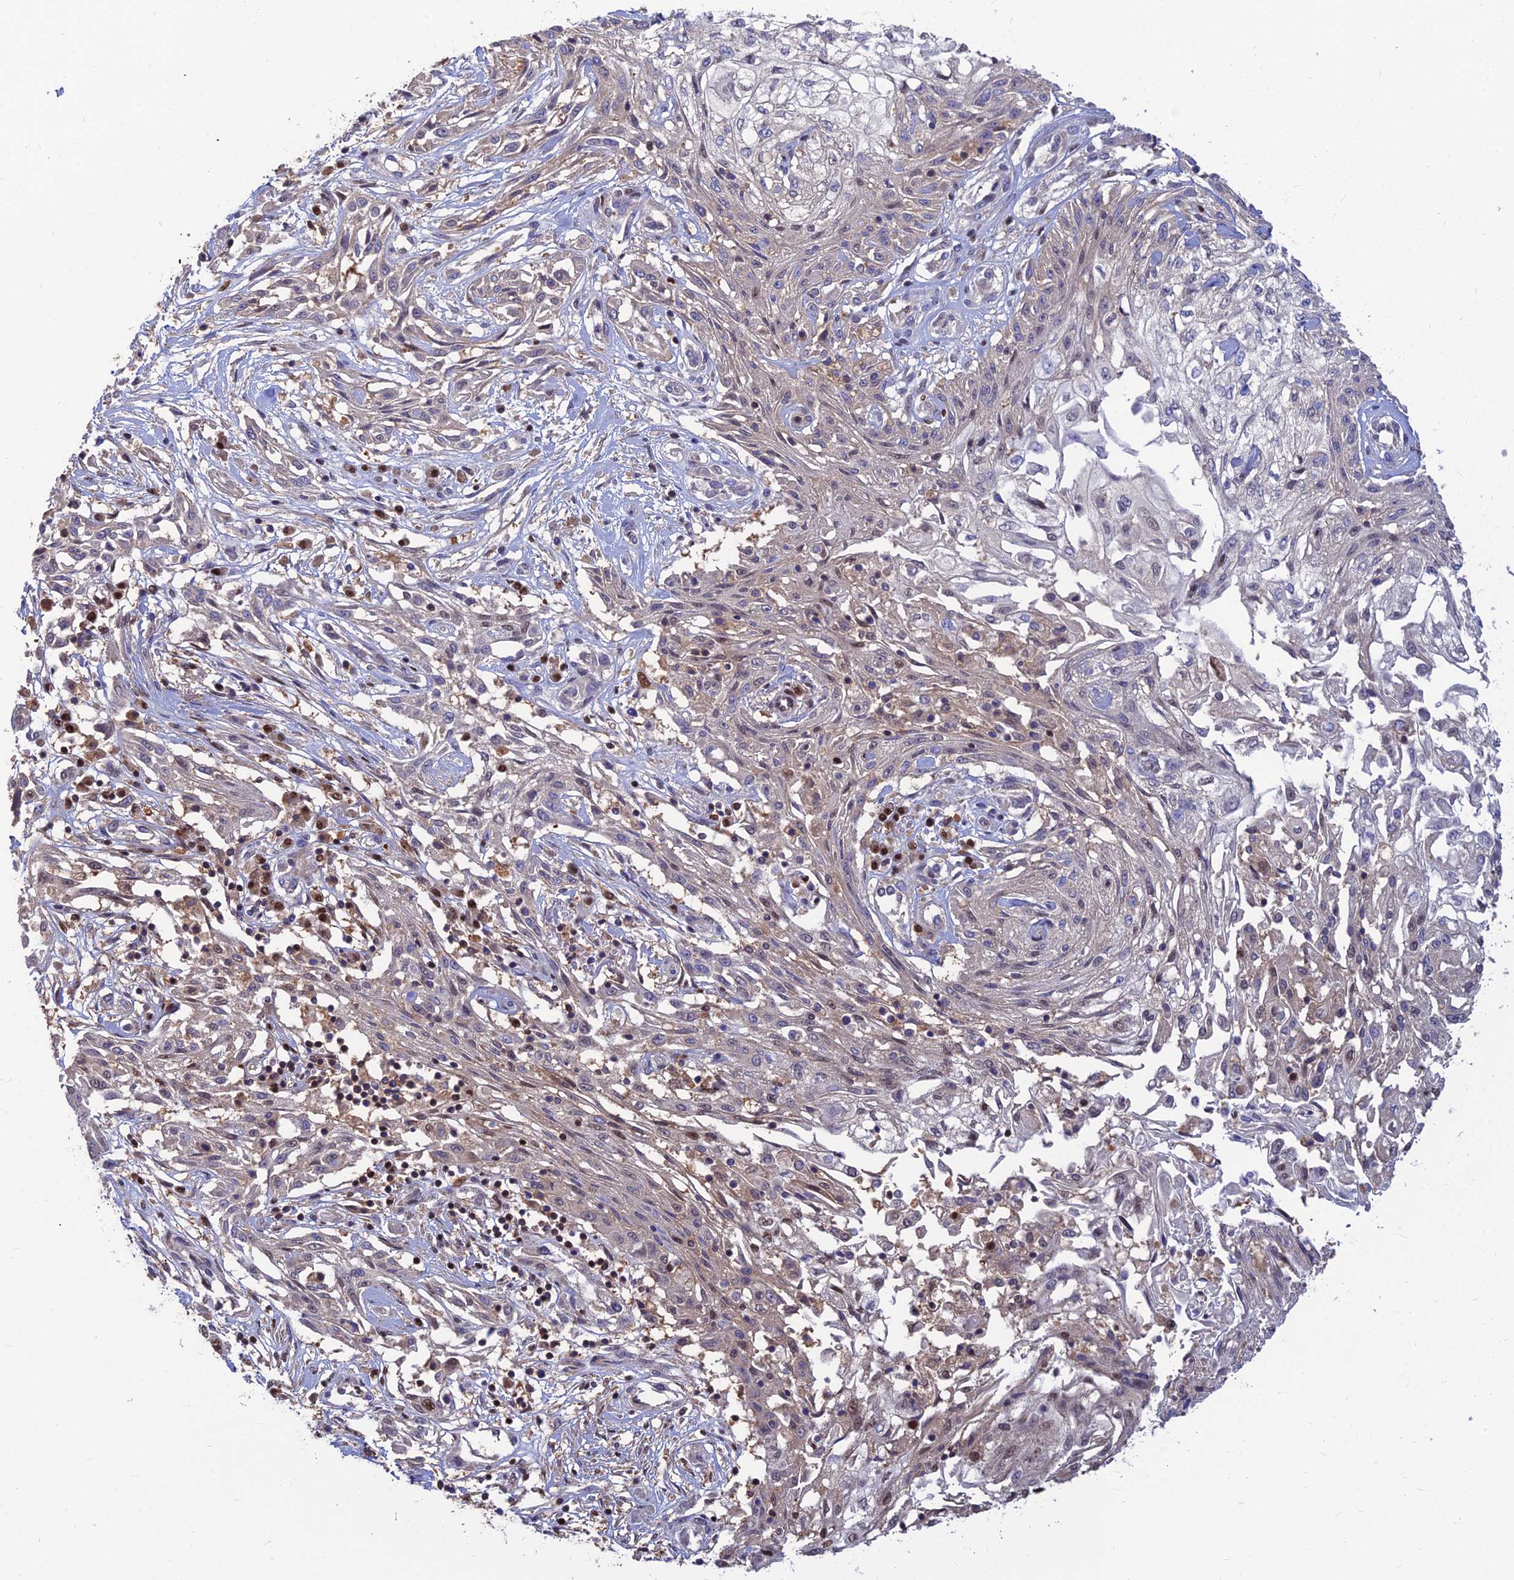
{"staining": {"intensity": "weak", "quantity": "<25%", "location": "nuclear"}, "tissue": "skin cancer", "cell_type": "Tumor cells", "image_type": "cancer", "snomed": [{"axis": "morphology", "description": "Squamous cell carcinoma, NOS"}, {"axis": "morphology", "description": "Squamous cell carcinoma, metastatic, NOS"}, {"axis": "topography", "description": "Skin"}, {"axis": "topography", "description": "Lymph node"}], "caption": "The image shows no staining of tumor cells in skin cancer. (DAB immunohistochemistry (IHC) with hematoxylin counter stain).", "gene": "DNPEP", "patient": {"sex": "male", "age": 75}}